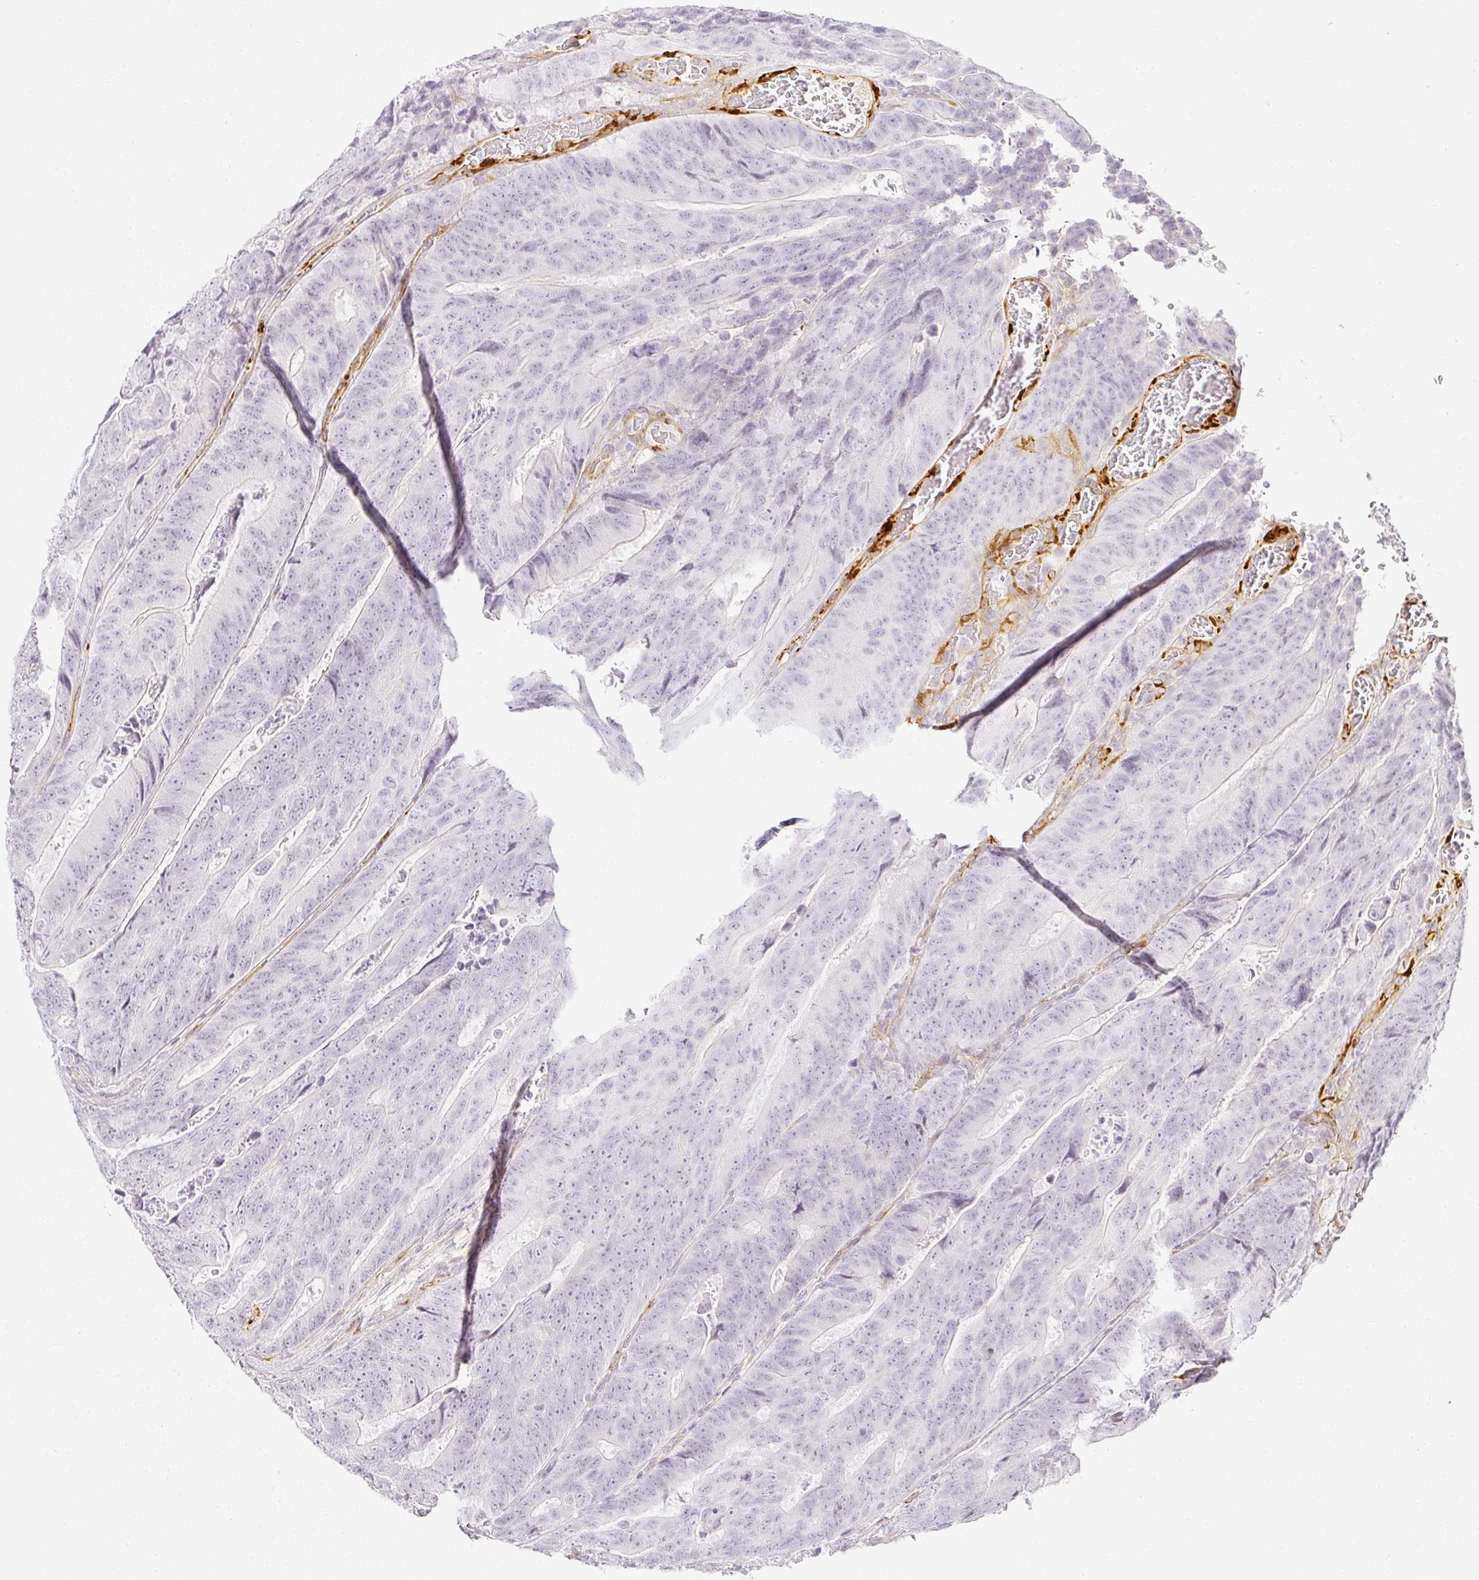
{"staining": {"intensity": "negative", "quantity": "none", "location": "none"}, "tissue": "colorectal cancer", "cell_type": "Tumor cells", "image_type": "cancer", "snomed": [{"axis": "morphology", "description": "Adenocarcinoma, NOS"}, {"axis": "topography", "description": "Colon"}], "caption": "The photomicrograph demonstrates no staining of tumor cells in colorectal cancer.", "gene": "ACAN", "patient": {"sex": "female", "age": 48}}